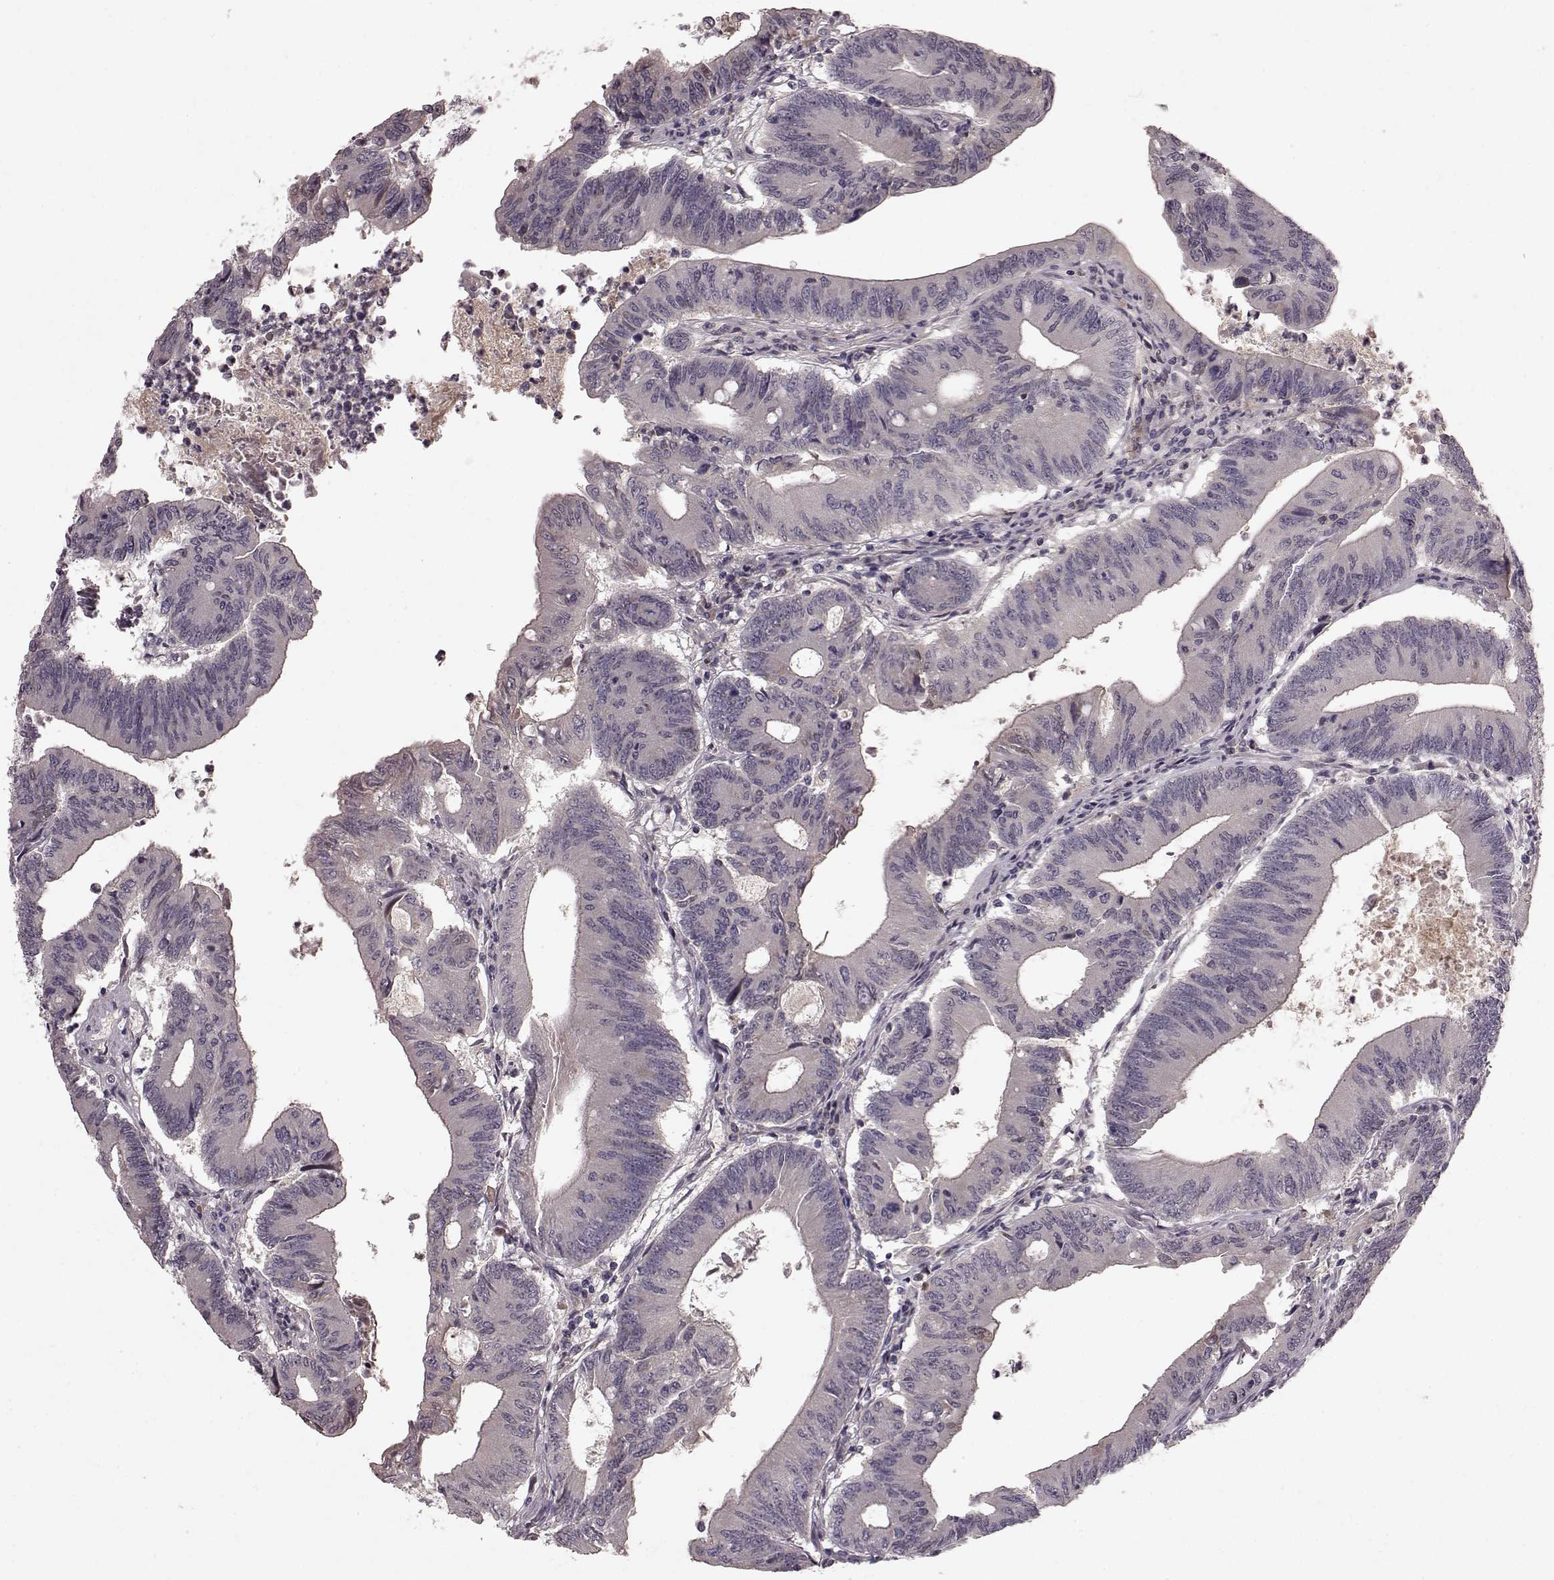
{"staining": {"intensity": "negative", "quantity": "none", "location": "none"}, "tissue": "colorectal cancer", "cell_type": "Tumor cells", "image_type": "cancer", "snomed": [{"axis": "morphology", "description": "Adenocarcinoma, NOS"}, {"axis": "topography", "description": "Colon"}], "caption": "An image of colorectal cancer (adenocarcinoma) stained for a protein displays no brown staining in tumor cells.", "gene": "SLC22A18", "patient": {"sex": "female", "age": 70}}